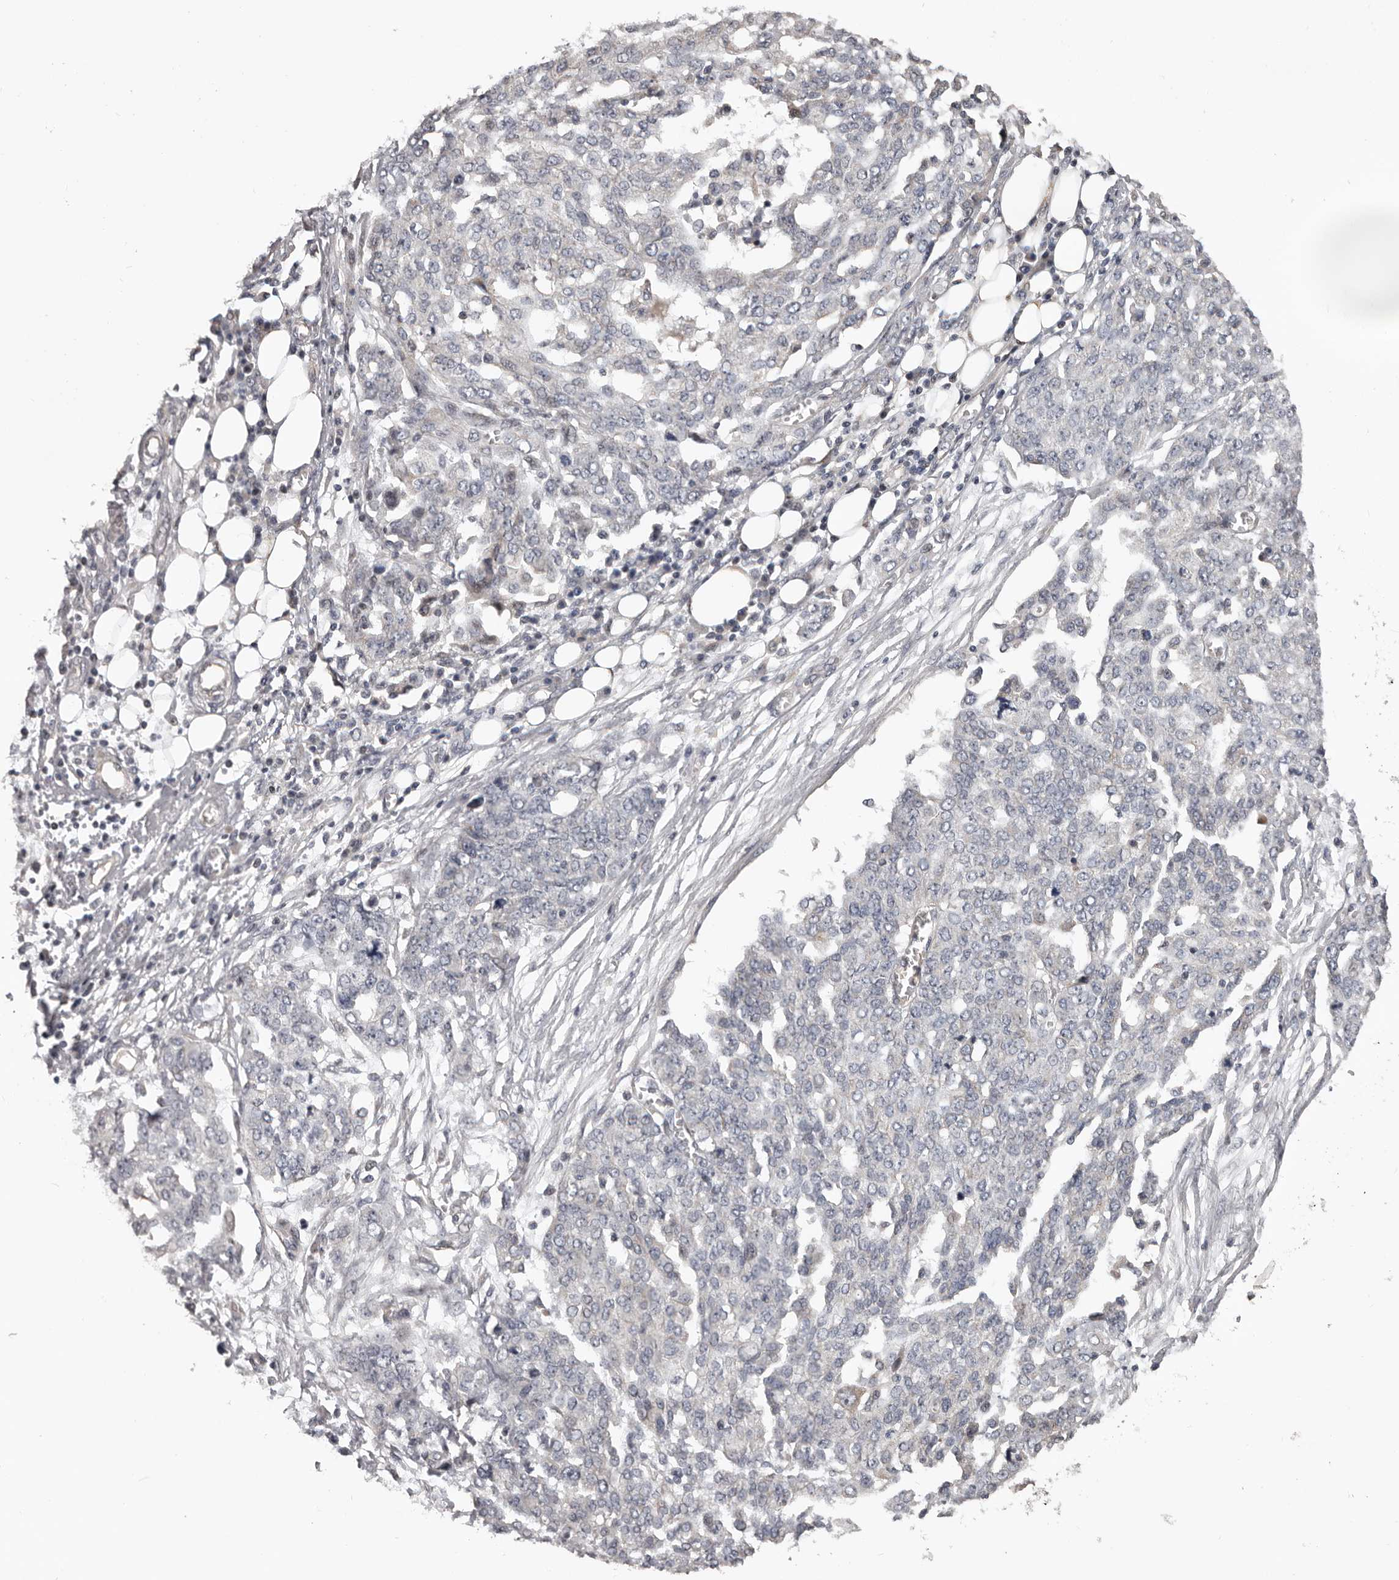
{"staining": {"intensity": "negative", "quantity": "none", "location": "none"}, "tissue": "ovarian cancer", "cell_type": "Tumor cells", "image_type": "cancer", "snomed": [{"axis": "morphology", "description": "Cystadenocarcinoma, serous, NOS"}, {"axis": "topography", "description": "Soft tissue"}, {"axis": "topography", "description": "Ovary"}], "caption": "Image shows no significant protein expression in tumor cells of ovarian cancer (serous cystadenocarcinoma).", "gene": "RNF217", "patient": {"sex": "female", "age": 57}}